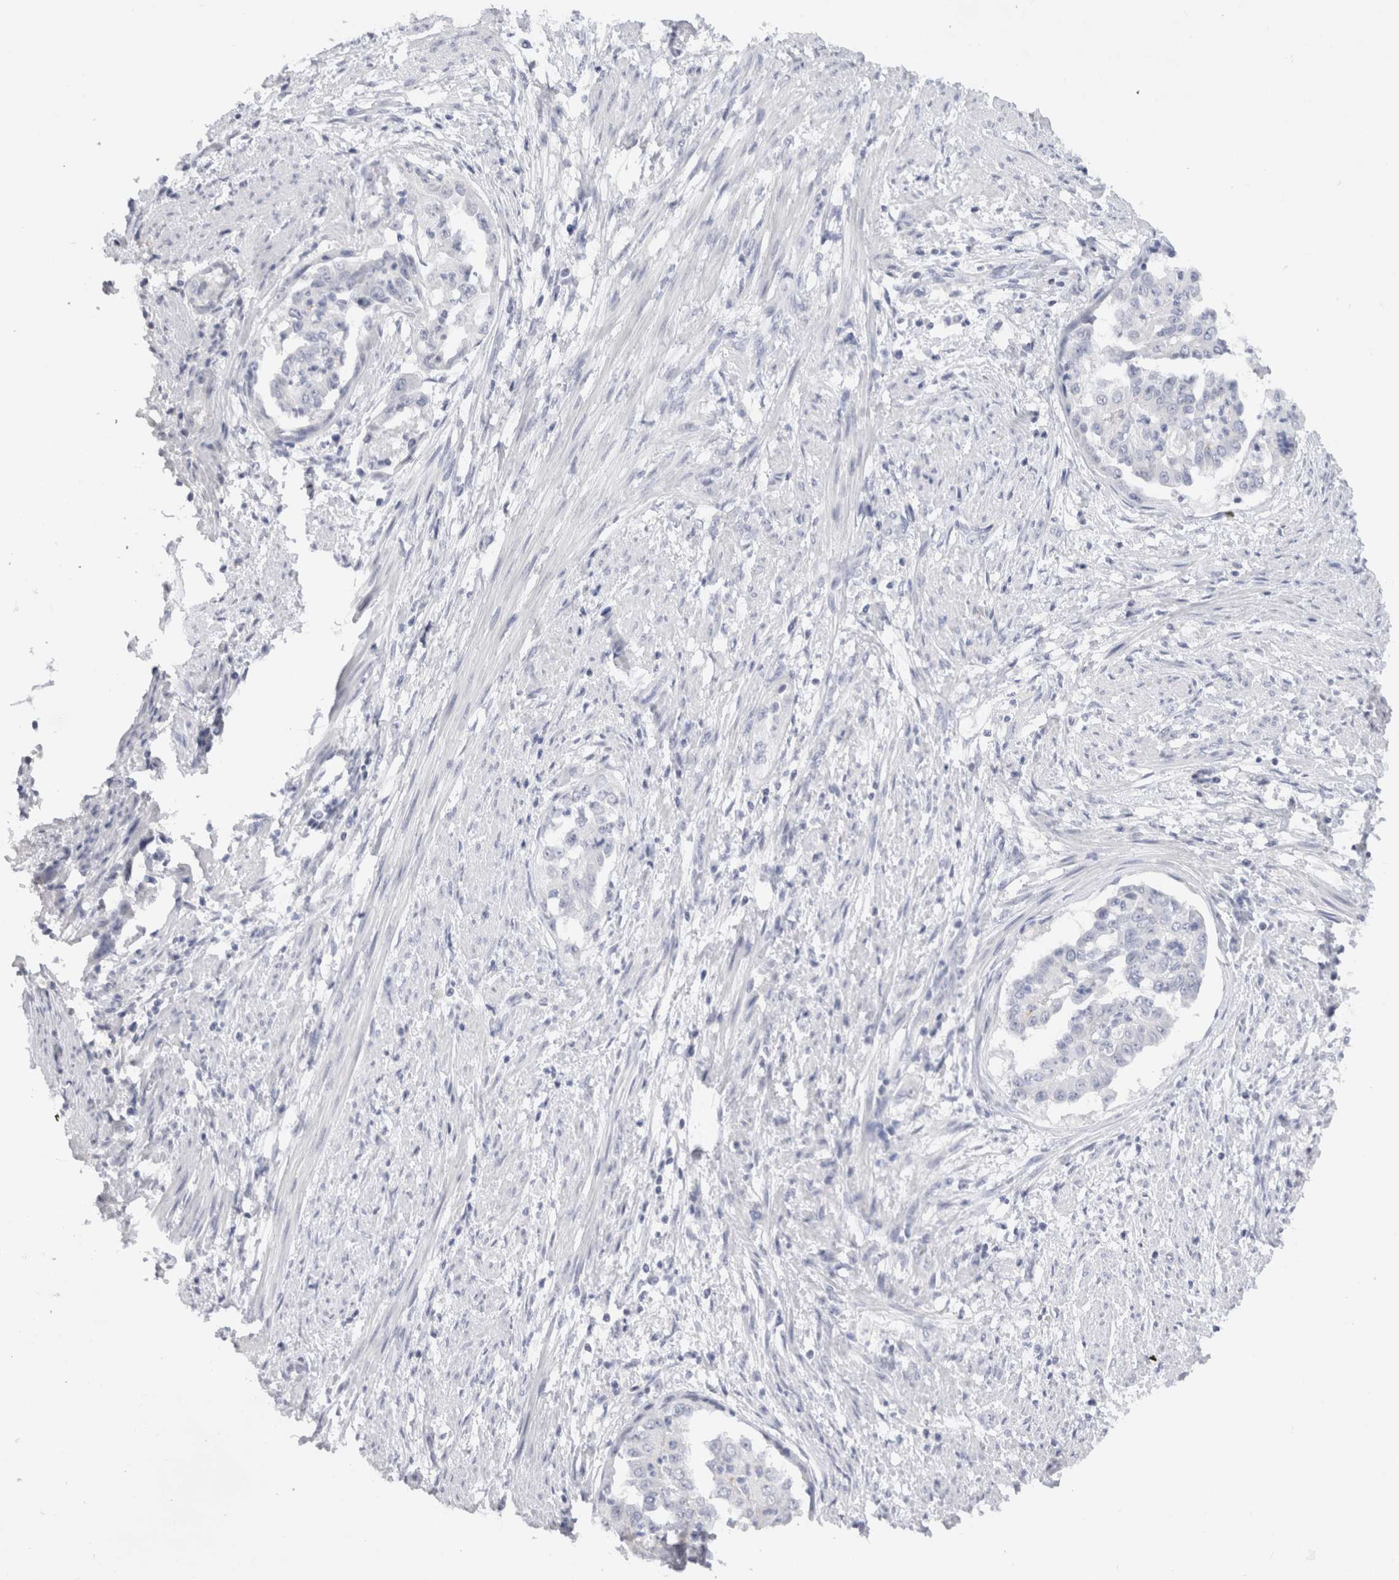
{"staining": {"intensity": "negative", "quantity": "none", "location": "none"}, "tissue": "endometrial cancer", "cell_type": "Tumor cells", "image_type": "cancer", "snomed": [{"axis": "morphology", "description": "Adenocarcinoma, NOS"}, {"axis": "topography", "description": "Endometrium"}], "caption": "Human endometrial cancer stained for a protein using immunohistochemistry (IHC) demonstrates no staining in tumor cells.", "gene": "C9orf50", "patient": {"sex": "female", "age": 85}}